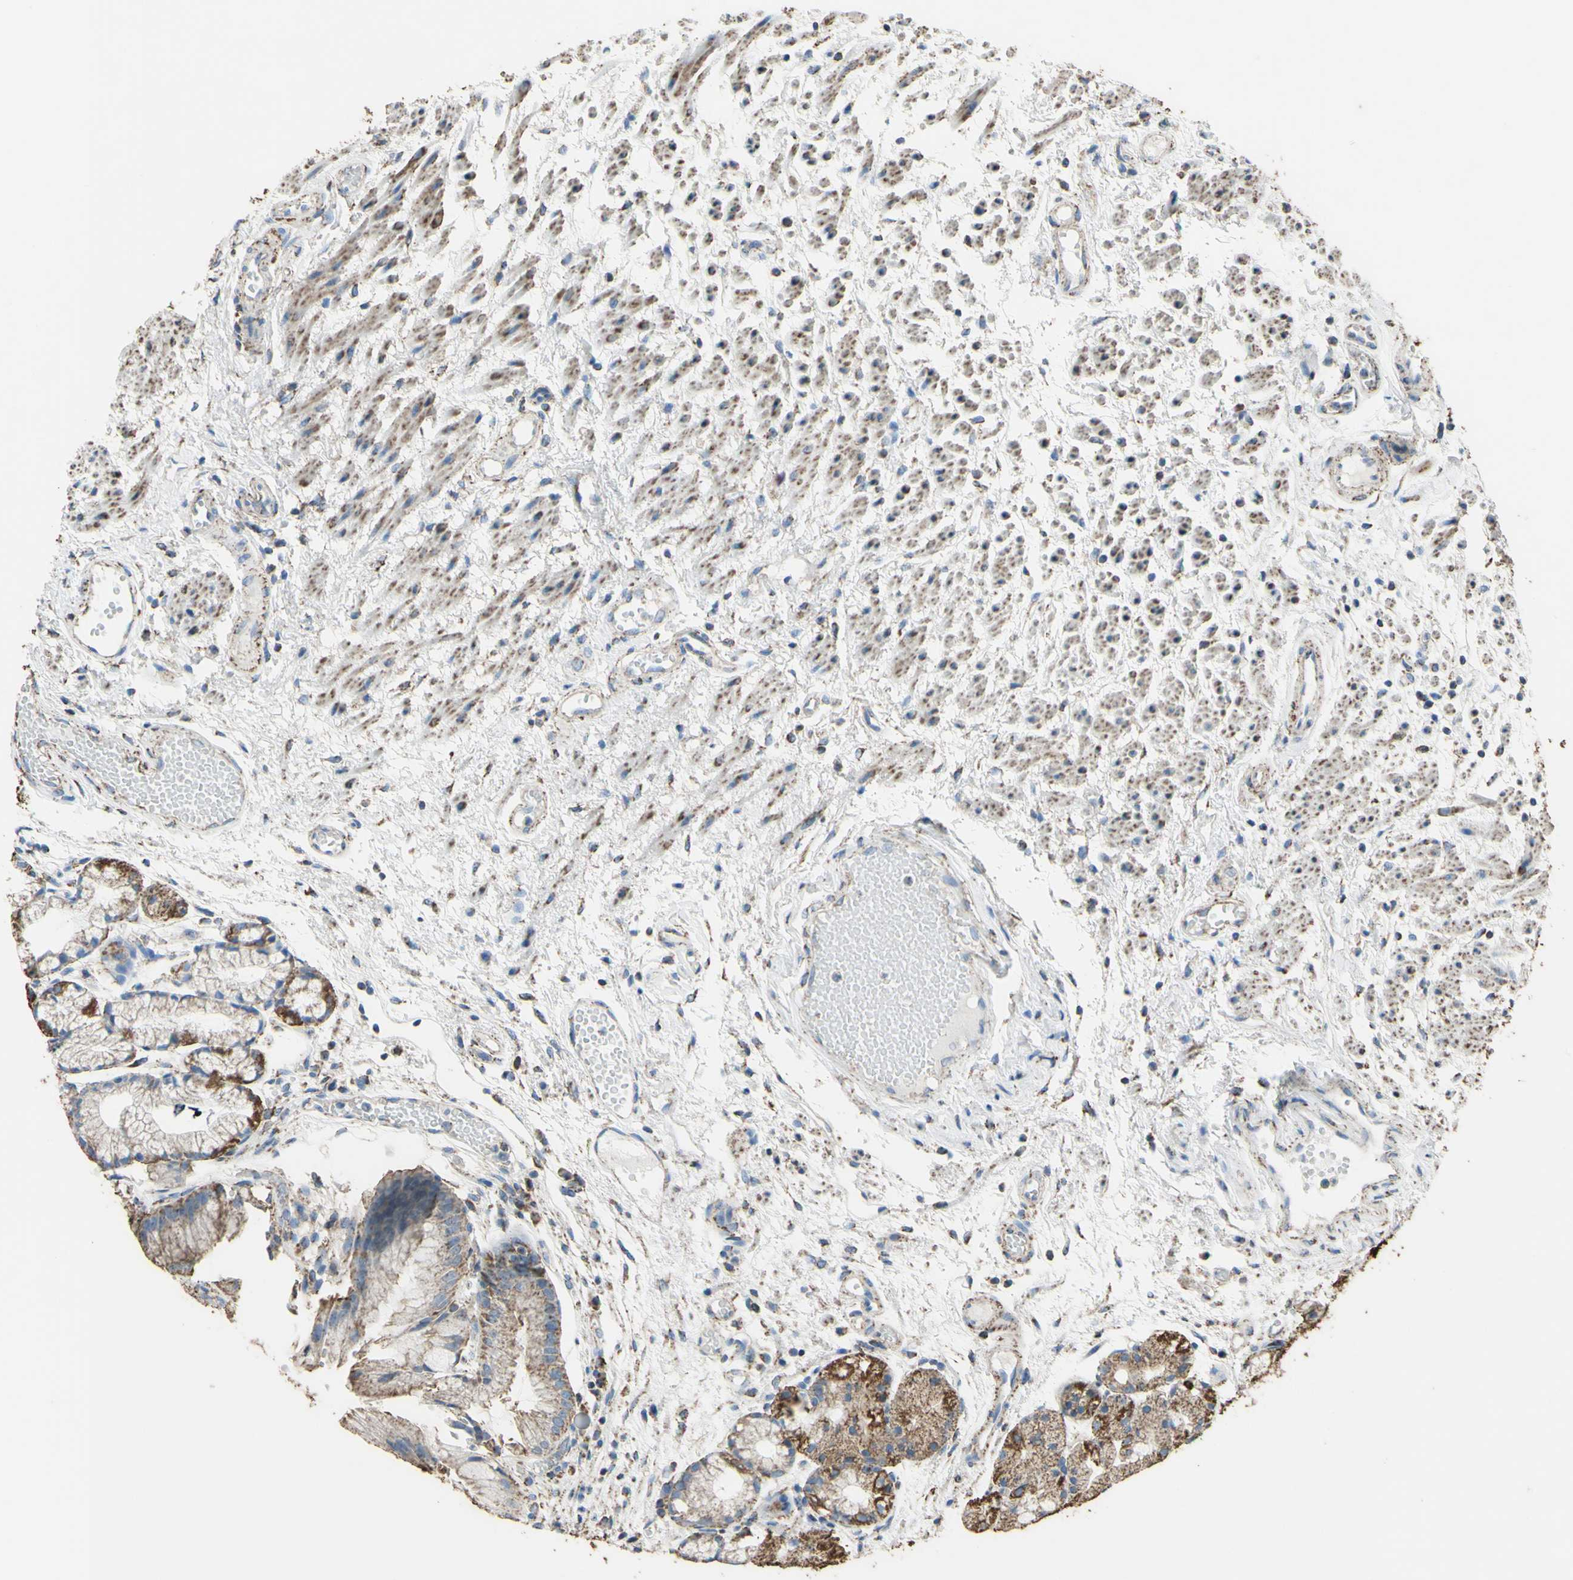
{"staining": {"intensity": "moderate", "quantity": ">75%", "location": "cytoplasmic/membranous"}, "tissue": "stomach", "cell_type": "Glandular cells", "image_type": "normal", "snomed": [{"axis": "morphology", "description": "Normal tissue, NOS"}, {"axis": "topography", "description": "Stomach, upper"}], "caption": "Stomach stained for a protein reveals moderate cytoplasmic/membranous positivity in glandular cells. Nuclei are stained in blue.", "gene": "CMKLR2", "patient": {"sex": "male", "age": 72}}